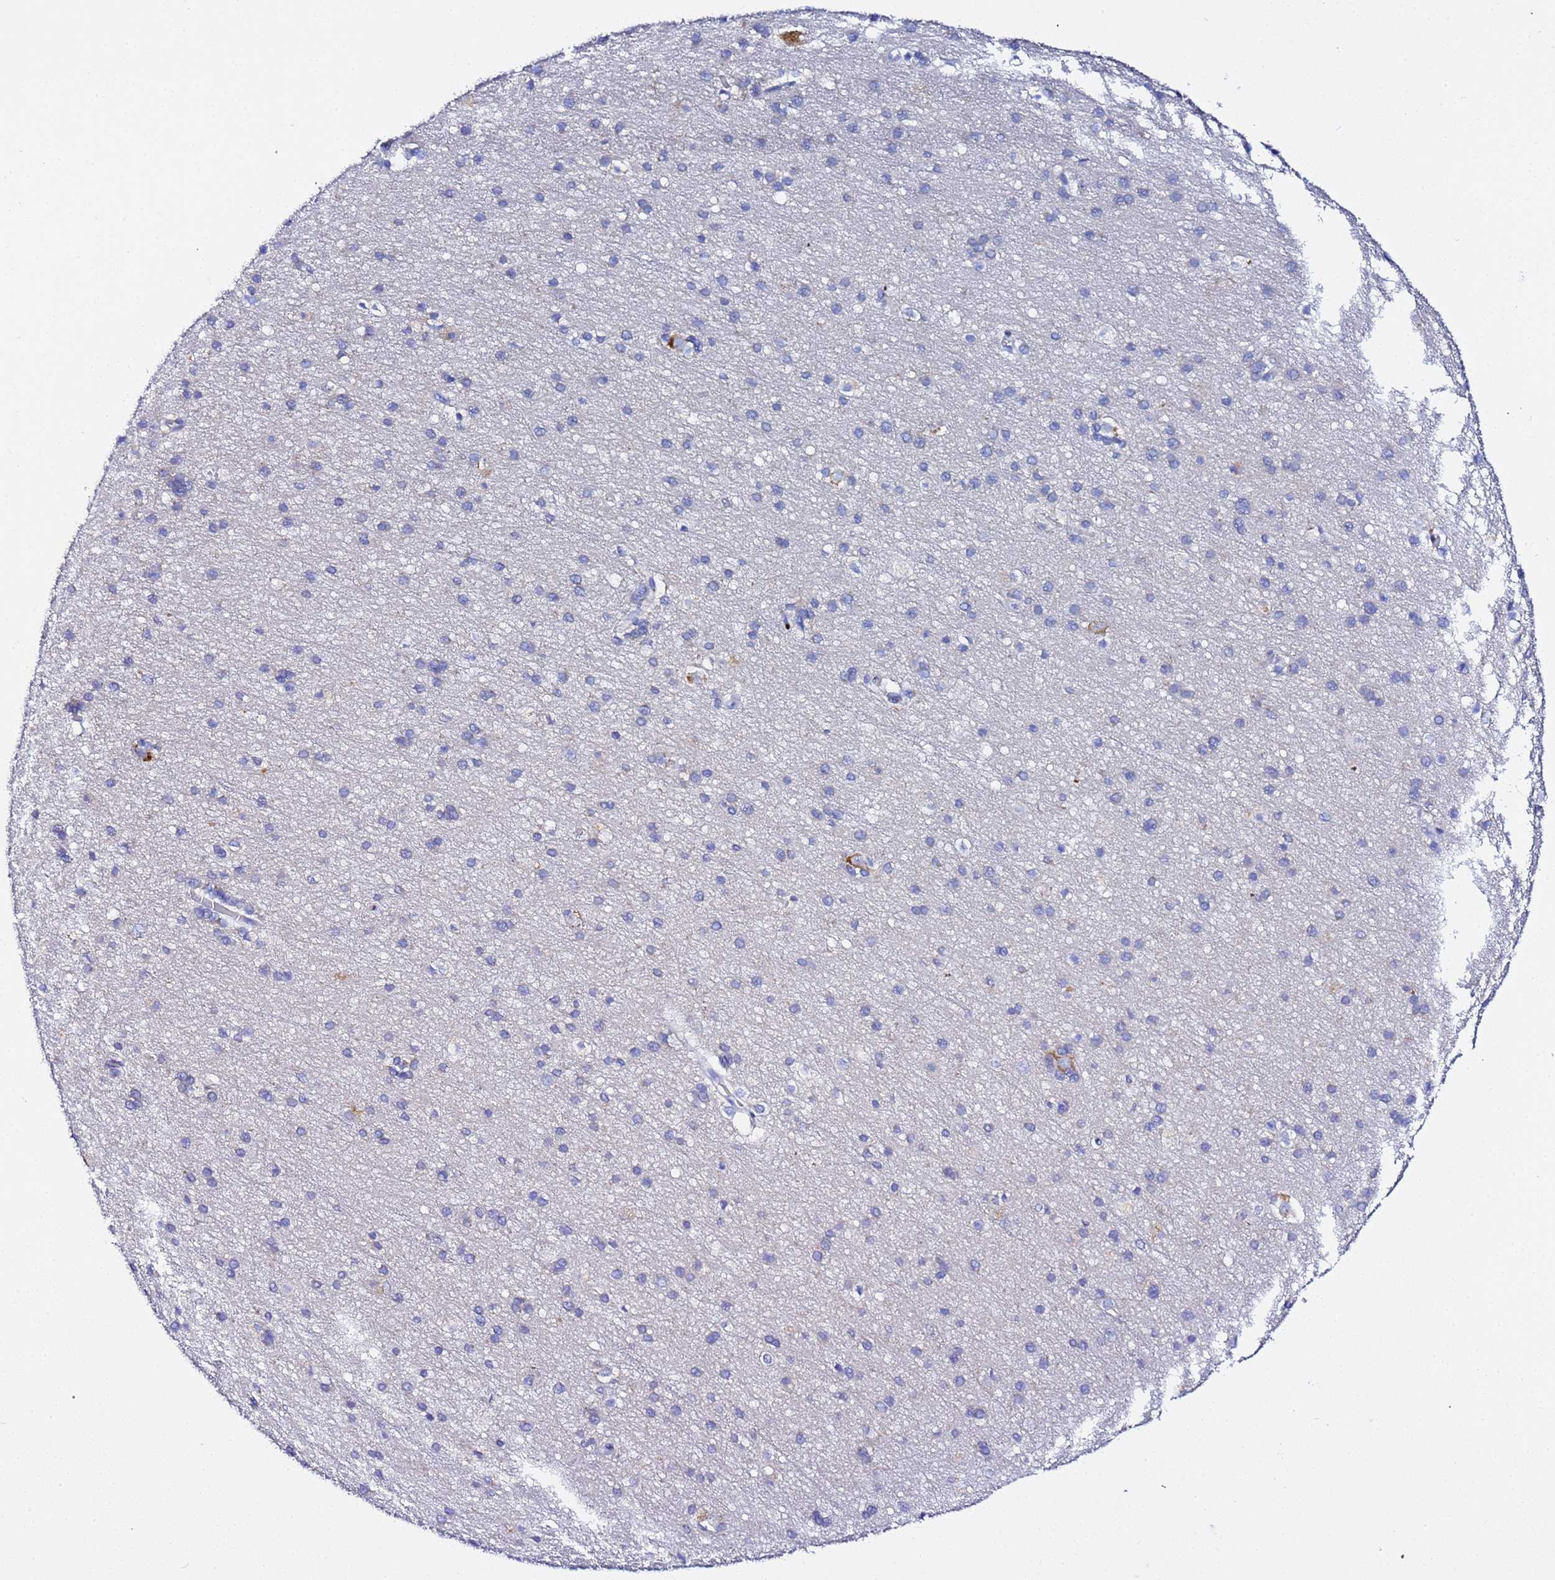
{"staining": {"intensity": "negative", "quantity": "none", "location": "none"}, "tissue": "cerebral cortex", "cell_type": "Endothelial cells", "image_type": "normal", "snomed": [{"axis": "morphology", "description": "Normal tissue, NOS"}, {"axis": "topography", "description": "Cerebral cortex"}], "caption": "High power microscopy histopathology image of an IHC micrograph of unremarkable cerebral cortex, revealing no significant expression in endothelial cells. (Stains: DAB (3,3'-diaminobenzidine) immunohistochemistry with hematoxylin counter stain, Microscopy: brightfield microscopy at high magnification).", "gene": "VTI1B", "patient": {"sex": "male", "age": 54}}